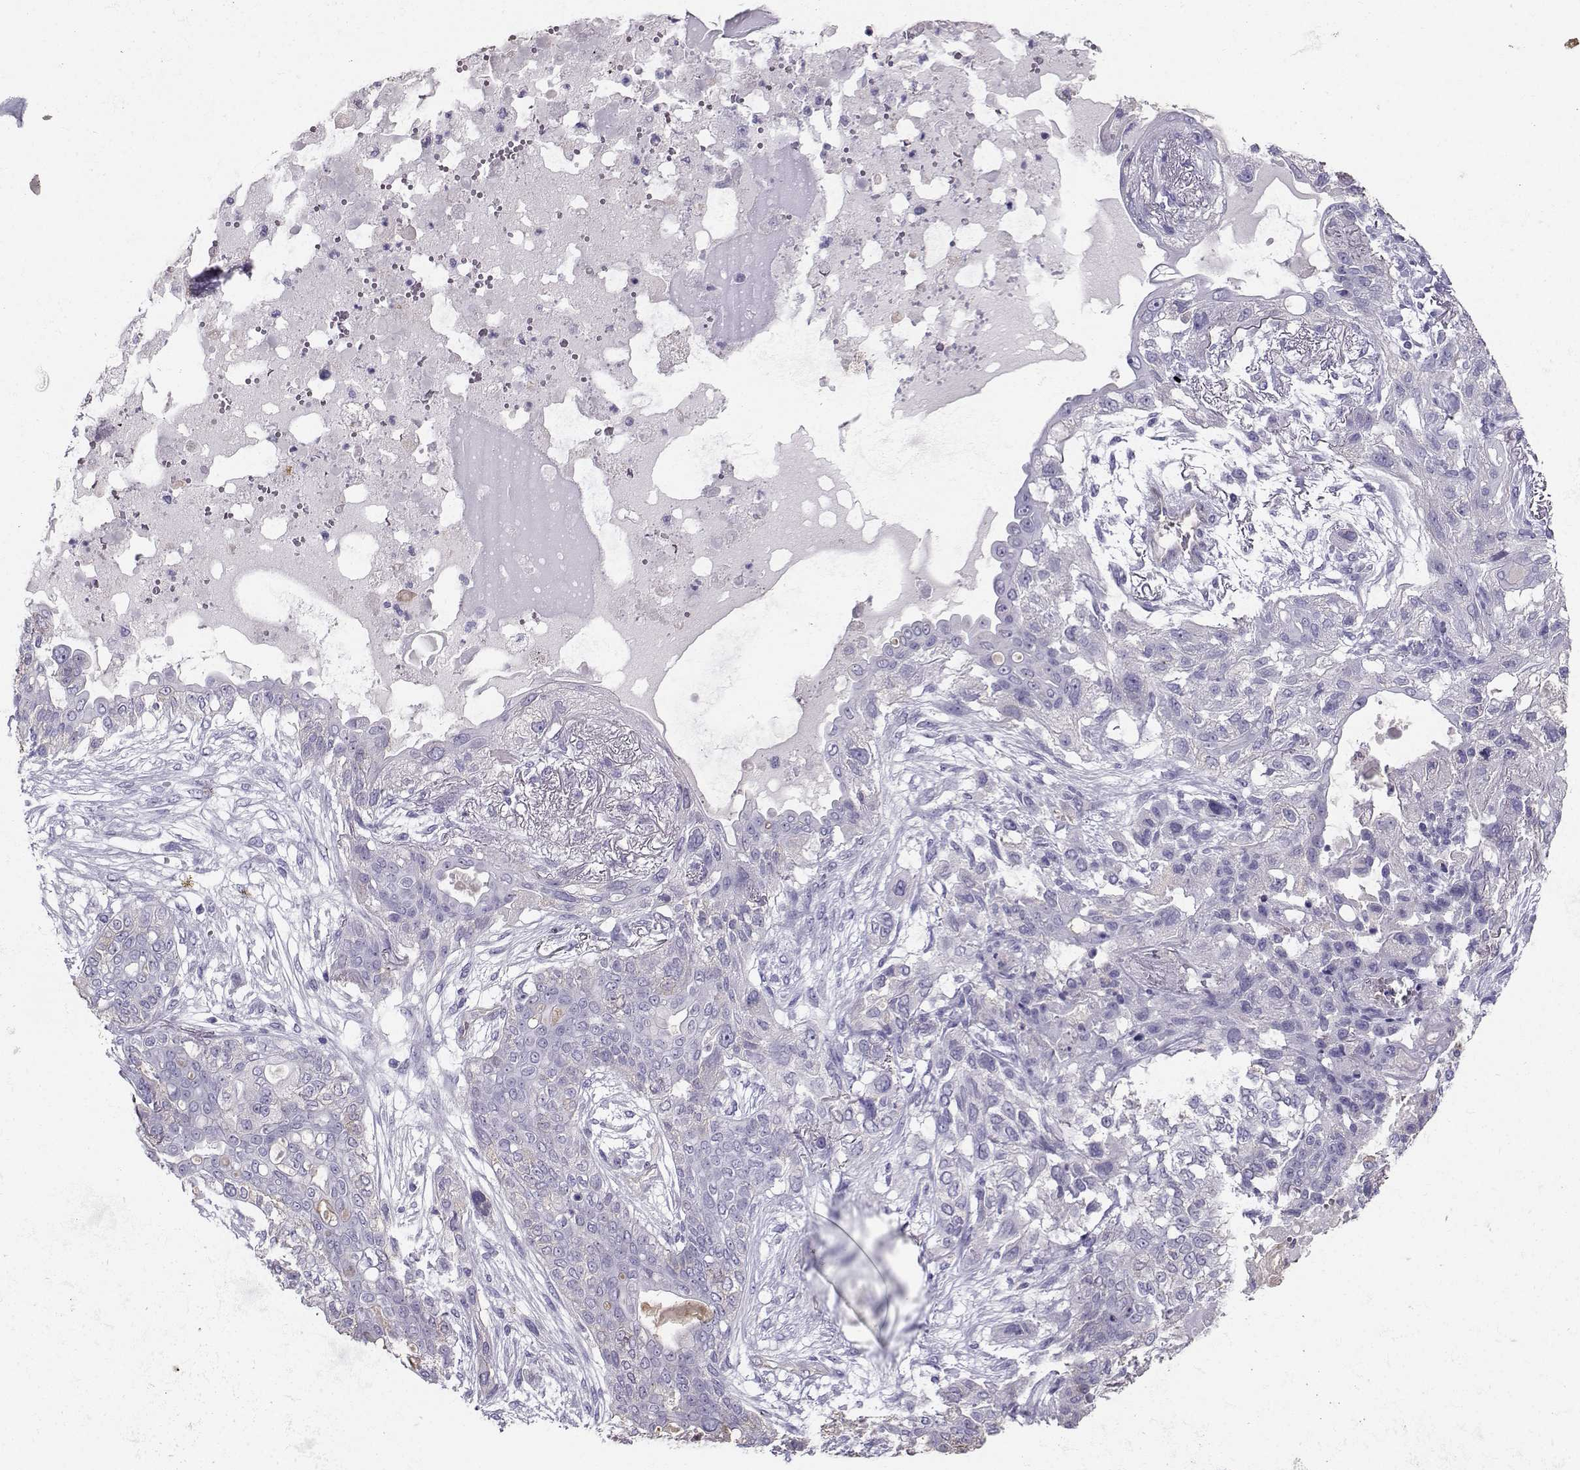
{"staining": {"intensity": "weak", "quantity": ">75%", "location": "cytoplasmic/membranous"}, "tissue": "lung cancer", "cell_type": "Tumor cells", "image_type": "cancer", "snomed": [{"axis": "morphology", "description": "Squamous cell carcinoma, NOS"}, {"axis": "topography", "description": "Lung"}], "caption": "Lung cancer (squamous cell carcinoma) was stained to show a protein in brown. There is low levels of weak cytoplasmic/membranous positivity in about >75% of tumor cells. The staining is performed using DAB brown chromogen to label protein expression. The nuclei are counter-stained blue using hematoxylin.", "gene": "CLUL1", "patient": {"sex": "female", "age": 70}}